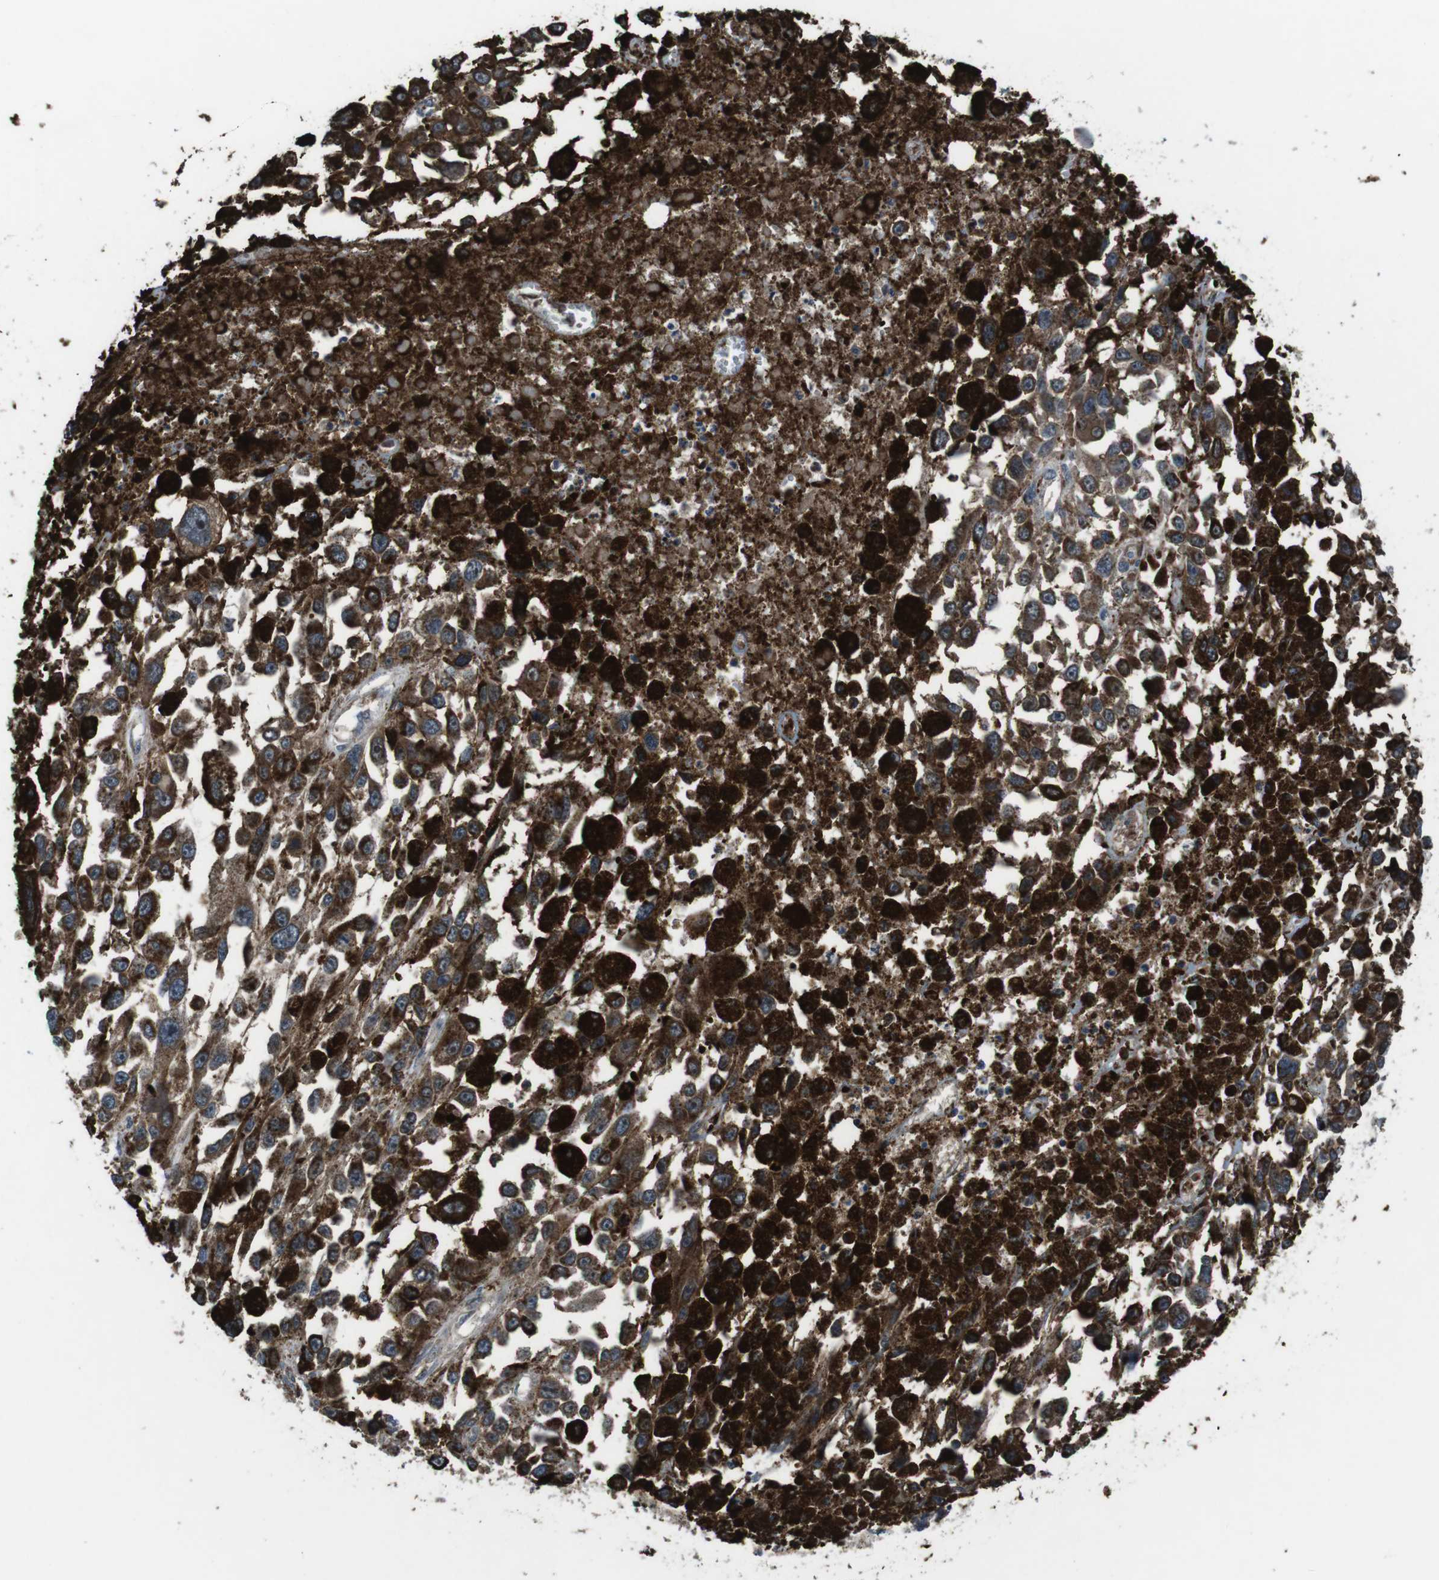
{"staining": {"intensity": "strong", "quantity": ">75%", "location": "cytoplasmic/membranous"}, "tissue": "melanoma", "cell_type": "Tumor cells", "image_type": "cancer", "snomed": [{"axis": "morphology", "description": "Malignant melanoma, Metastatic site"}, {"axis": "topography", "description": "Lymph node"}], "caption": "Malignant melanoma (metastatic site) stained with a protein marker reveals strong staining in tumor cells.", "gene": "GDF10", "patient": {"sex": "male", "age": 59}}